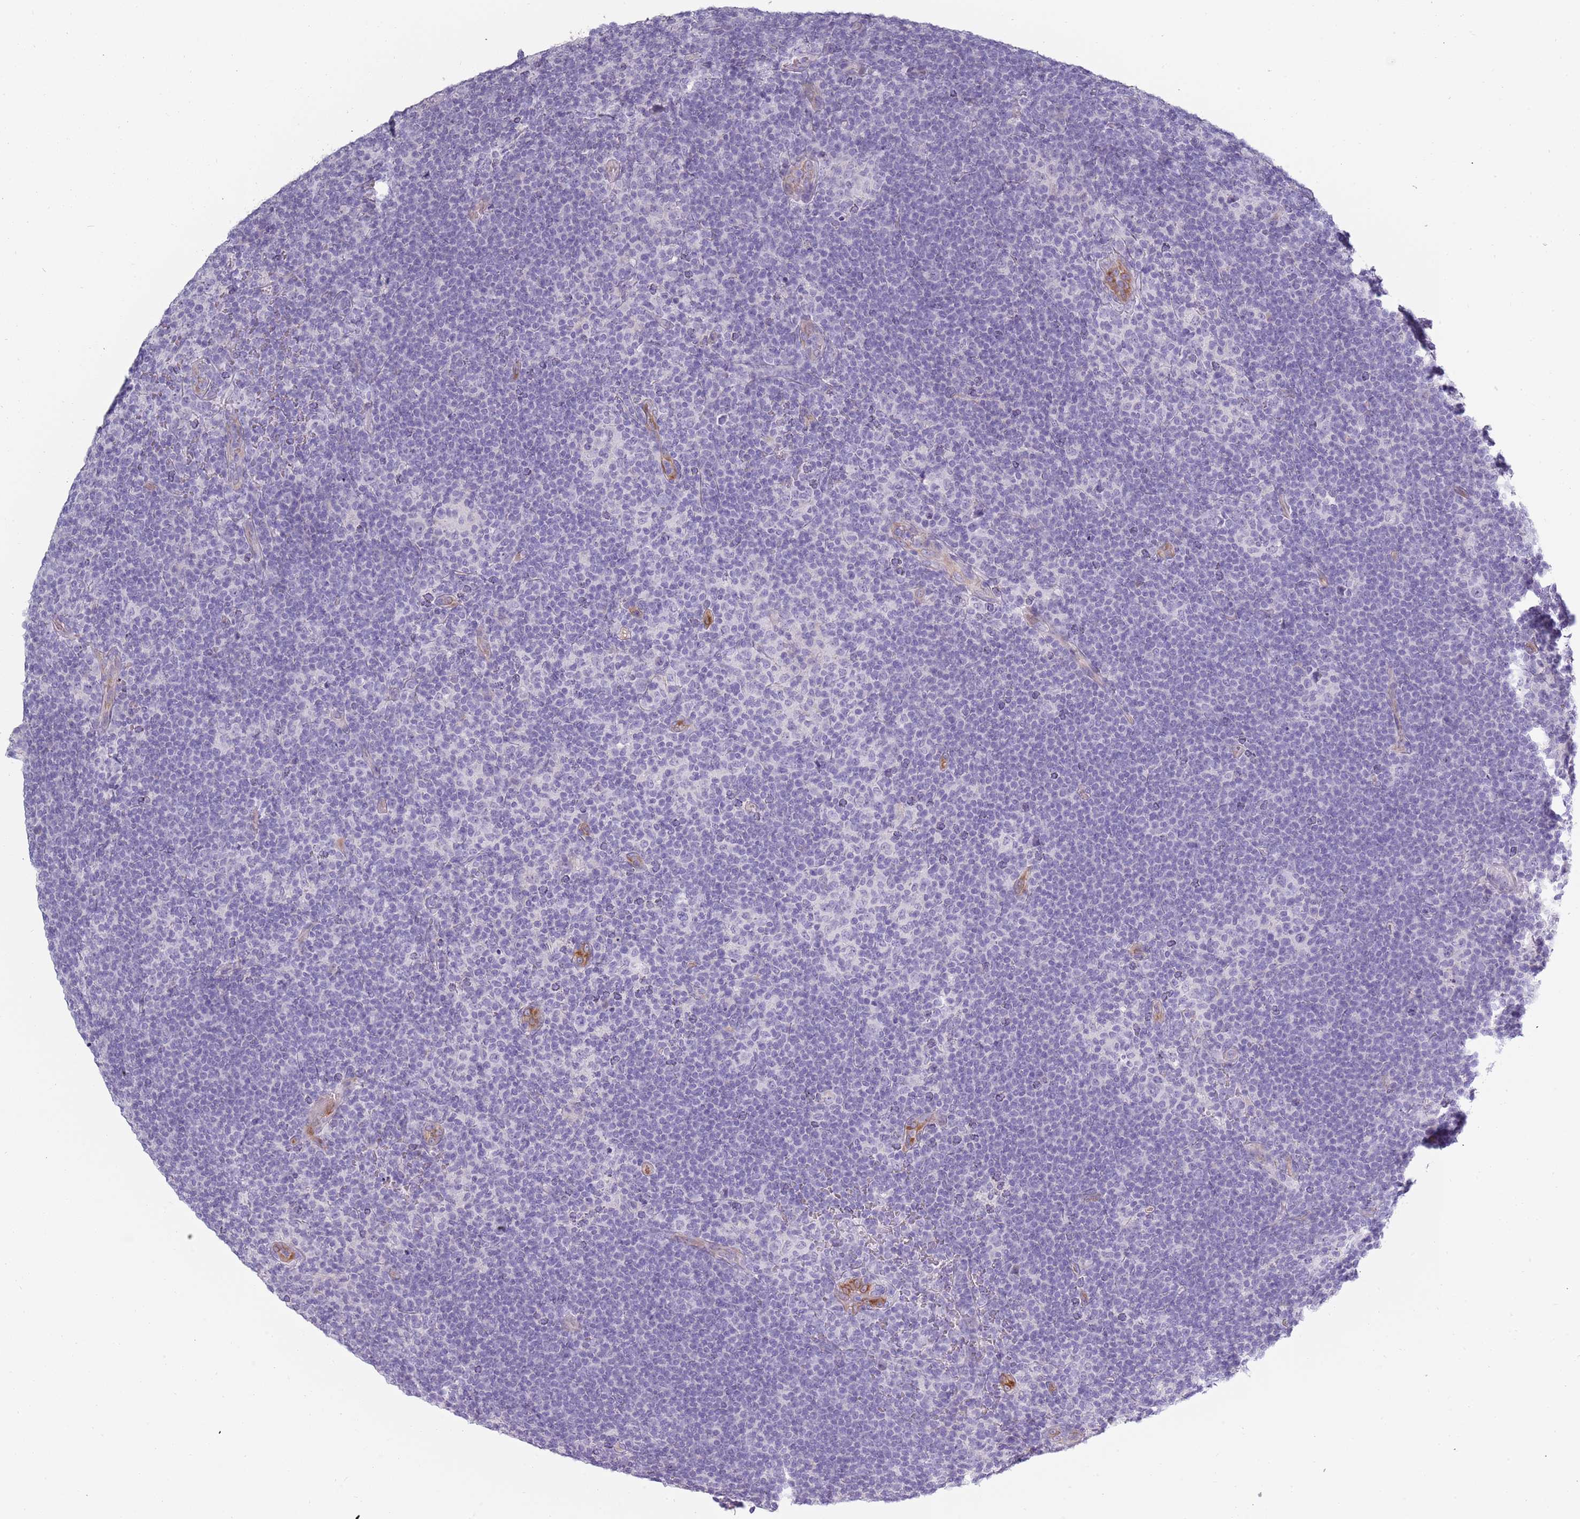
{"staining": {"intensity": "negative", "quantity": "none", "location": "none"}, "tissue": "lymphoma", "cell_type": "Tumor cells", "image_type": "cancer", "snomed": [{"axis": "morphology", "description": "Hodgkin's disease, NOS"}, {"axis": "topography", "description": "Lymph node"}], "caption": "Tumor cells show no significant positivity in lymphoma. (Stains: DAB immunohistochemistry with hematoxylin counter stain, Microscopy: brightfield microscopy at high magnification).", "gene": "TNFRSF6B", "patient": {"sex": "female", "age": 57}}